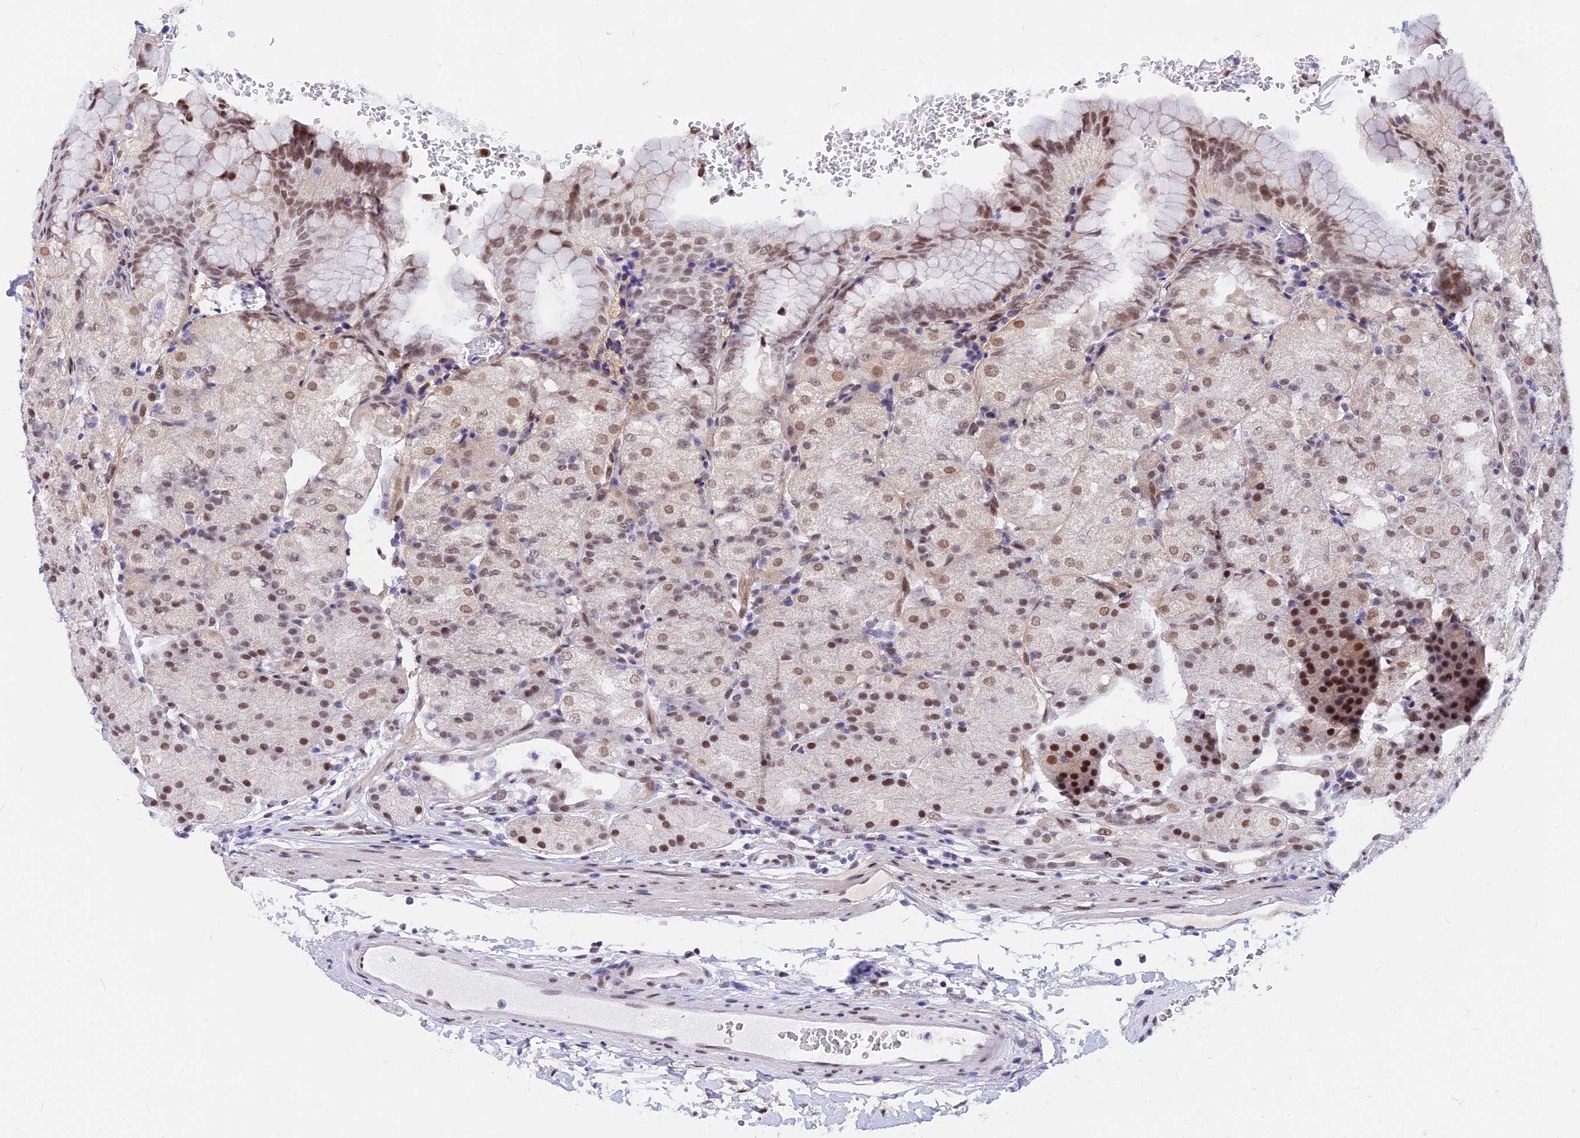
{"staining": {"intensity": "moderate", "quantity": ">75%", "location": "nuclear"}, "tissue": "stomach", "cell_type": "Glandular cells", "image_type": "normal", "snomed": [{"axis": "morphology", "description": "Normal tissue, NOS"}, {"axis": "topography", "description": "Stomach, upper"}, {"axis": "topography", "description": "Stomach, lower"}], "caption": "Moderate nuclear protein positivity is present in approximately >75% of glandular cells in stomach. (brown staining indicates protein expression, while blue staining denotes nuclei).", "gene": "KCTD13", "patient": {"sex": "male", "age": 62}}